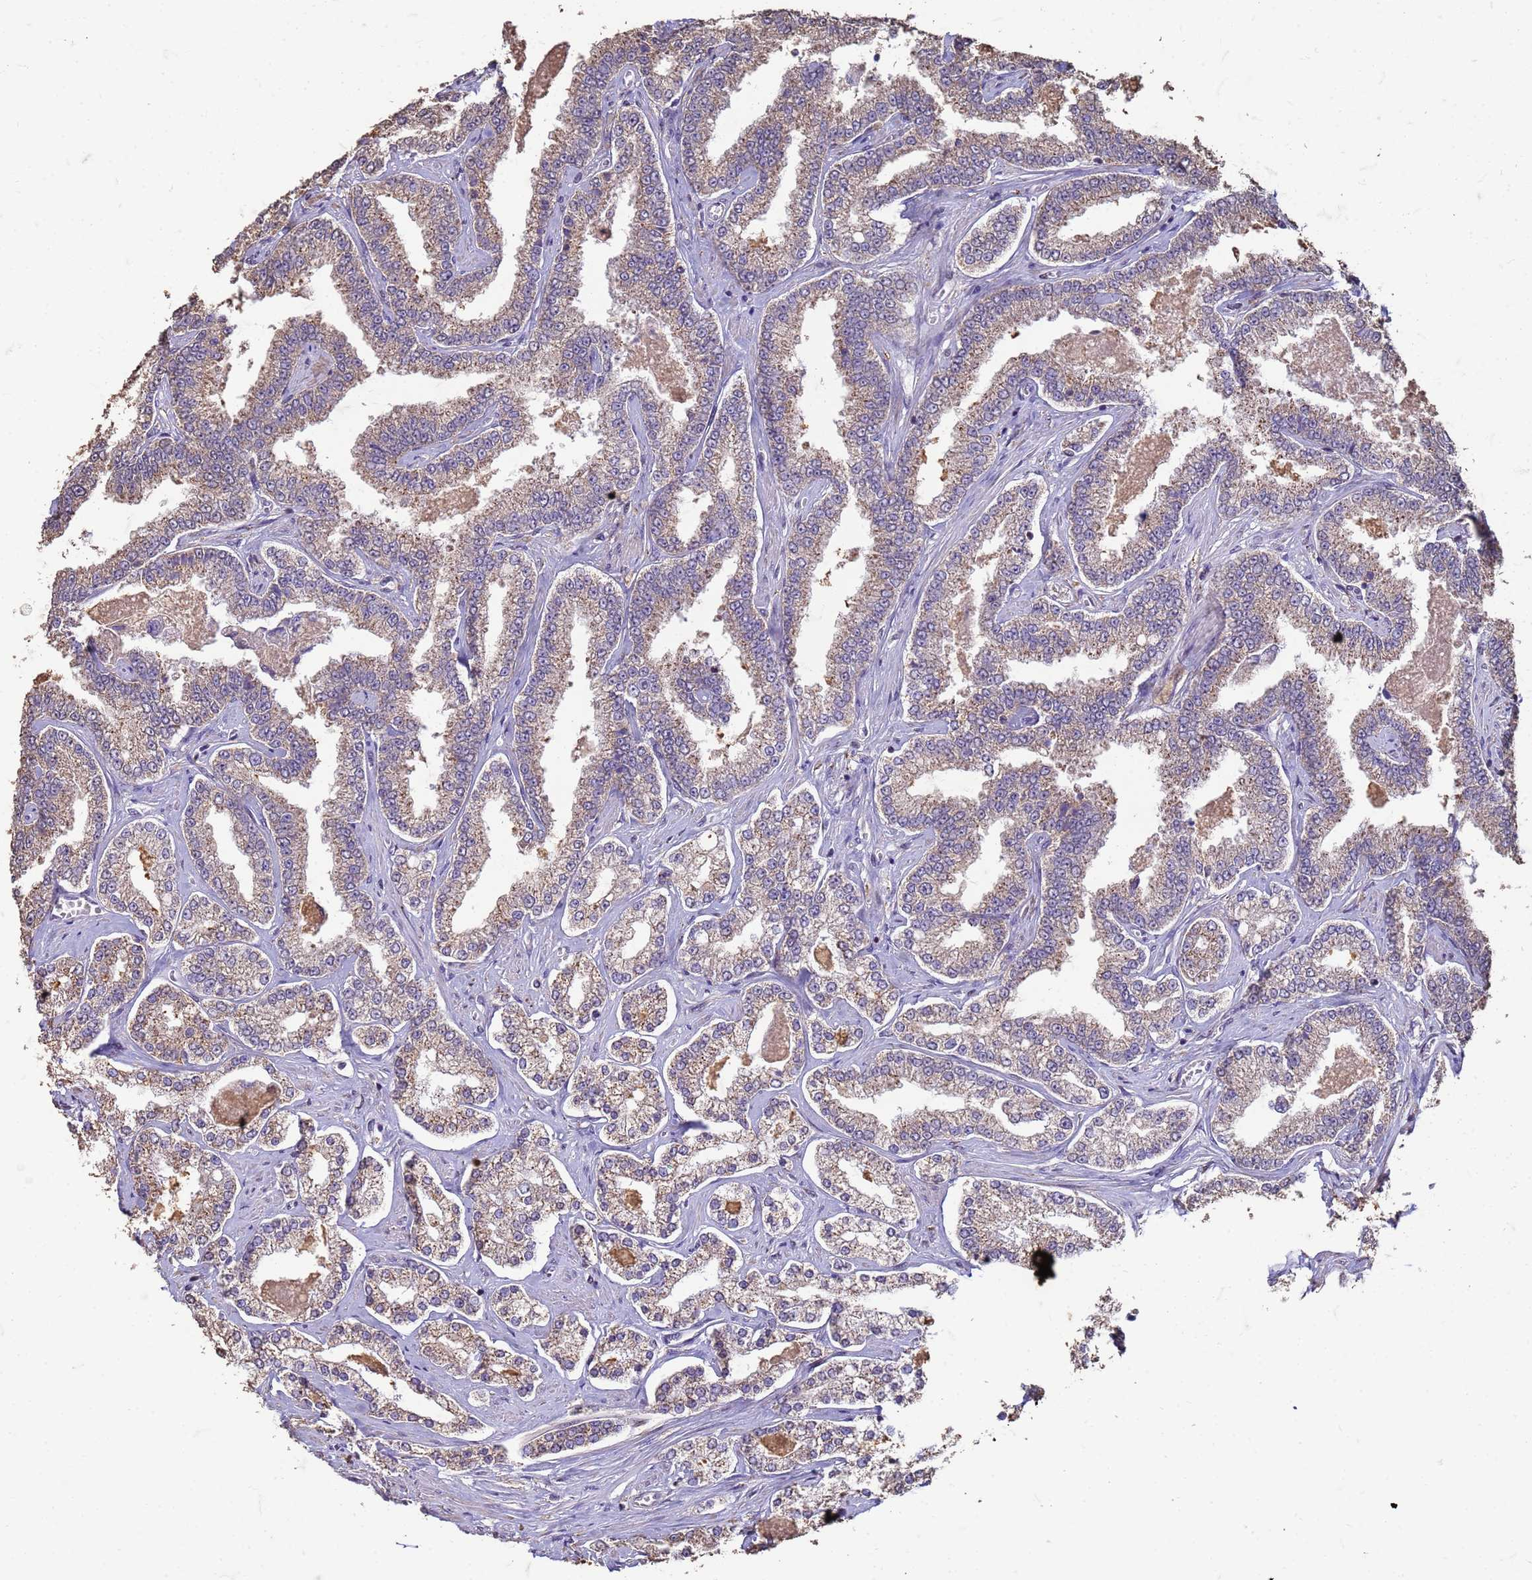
{"staining": {"intensity": "weak", "quantity": "25%-75%", "location": "cytoplasmic/membranous"}, "tissue": "prostate cancer", "cell_type": "Tumor cells", "image_type": "cancer", "snomed": [{"axis": "morphology", "description": "Normal tissue, NOS"}, {"axis": "morphology", "description": "Adenocarcinoma, High grade"}, {"axis": "topography", "description": "Prostate"}], "caption": "This micrograph reveals prostate cancer stained with IHC to label a protein in brown. The cytoplasmic/membranous of tumor cells show weak positivity for the protein. Nuclei are counter-stained blue.", "gene": "SLC25A15", "patient": {"sex": "male", "age": 83}}